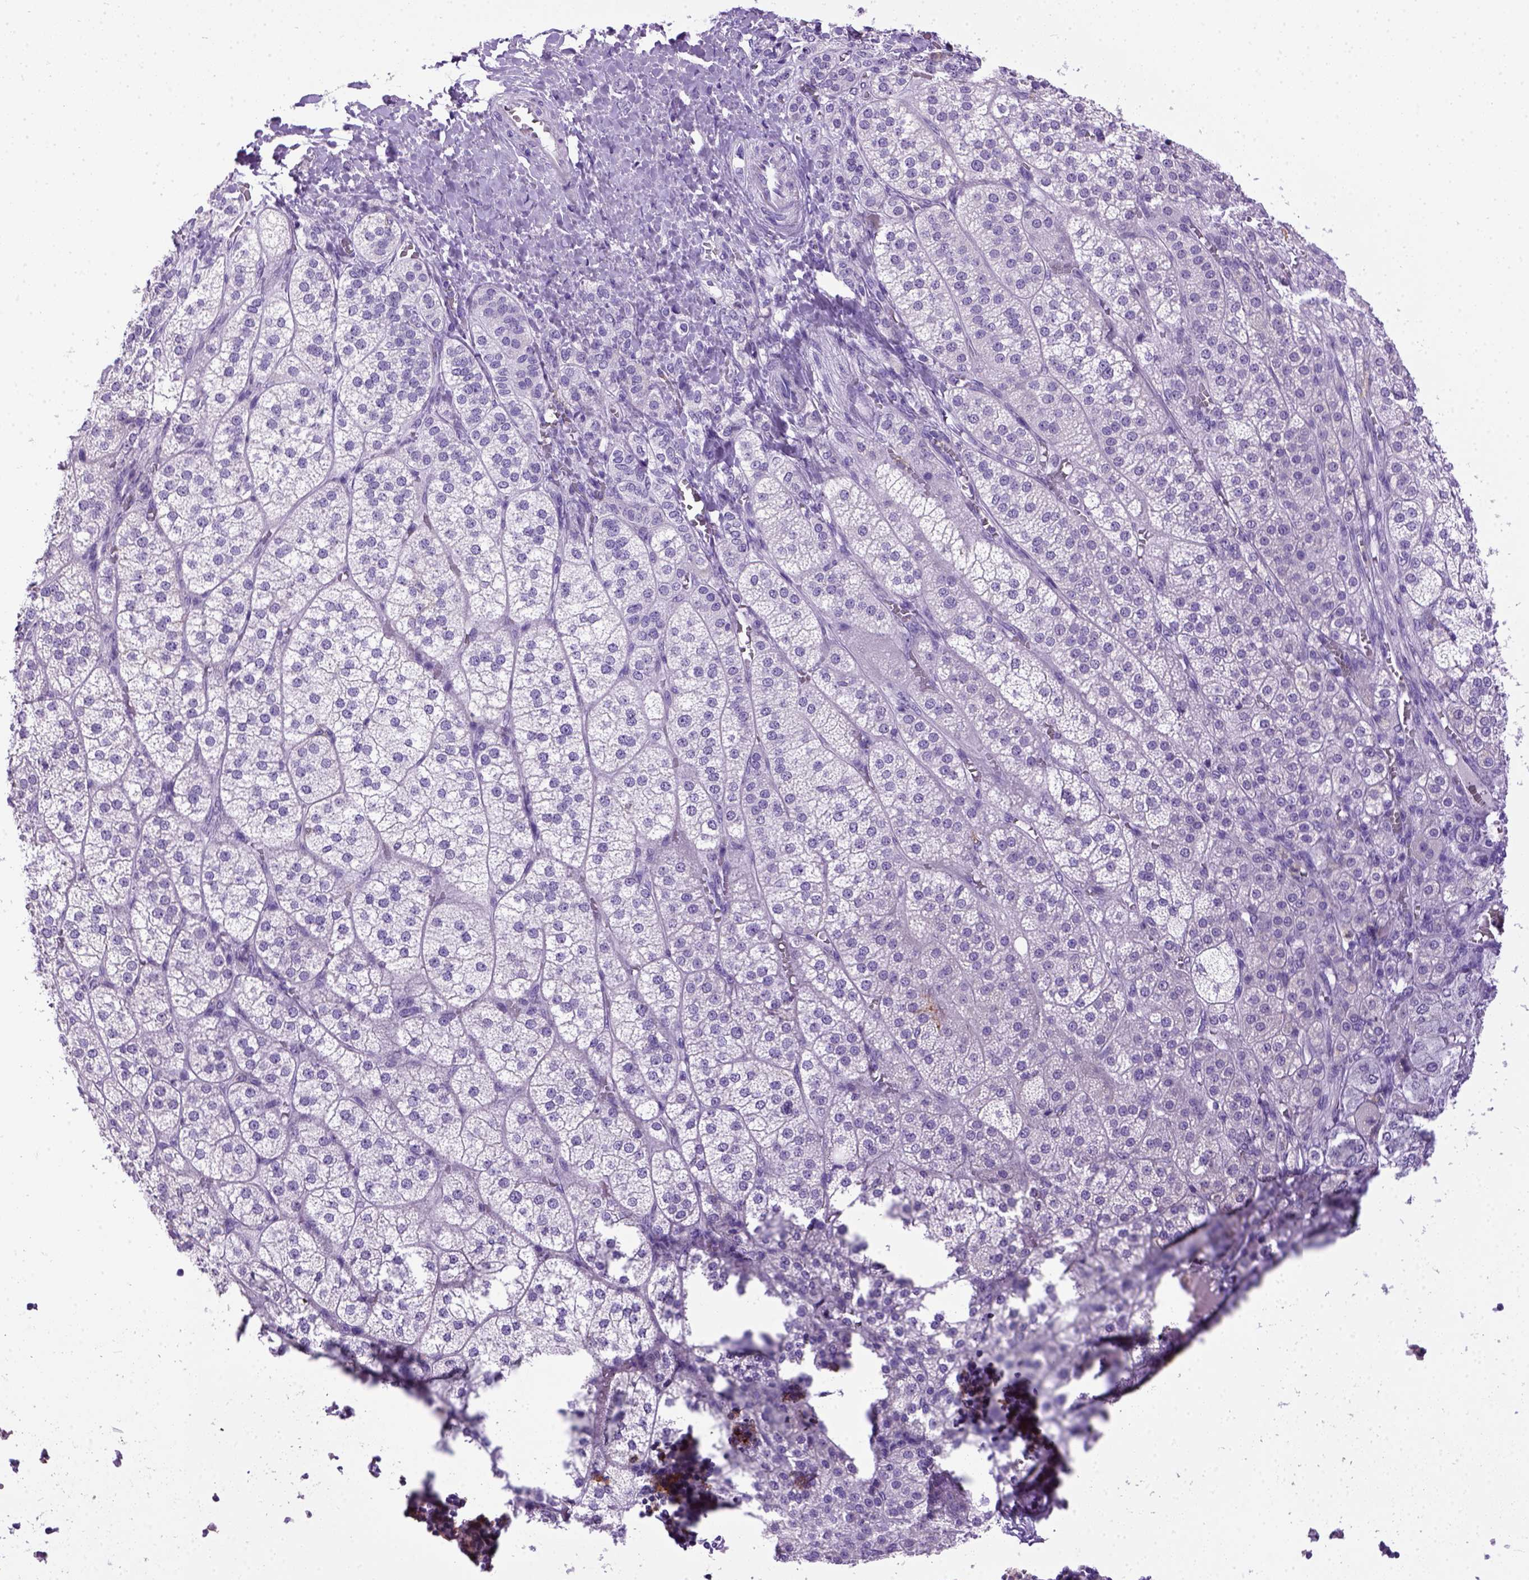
{"staining": {"intensity": "negative", "quantity": "none", "location": "none"}, "tissue": "adrenal gland", "cell_type": "Glandular cells", "image_type": "normal", "snomed": [{"axis": "morphology", "description": "Normal tissue, NOS"}, {"axis": "topography", "description": "Adrenal gland"}], "caption": "Immunohistochemistry (IHC) micrograph of normal human adrenal gland stained for a protein (brown), which demonstrates no expression in glandular cells. (DAB (3,3'-diaminobenzidine) immunohistochemistry (IHC) visualized using brightfield microscopy, high magnification).", "gene": "ITGAX", "patient": {"sex": "female", "age": 60}}